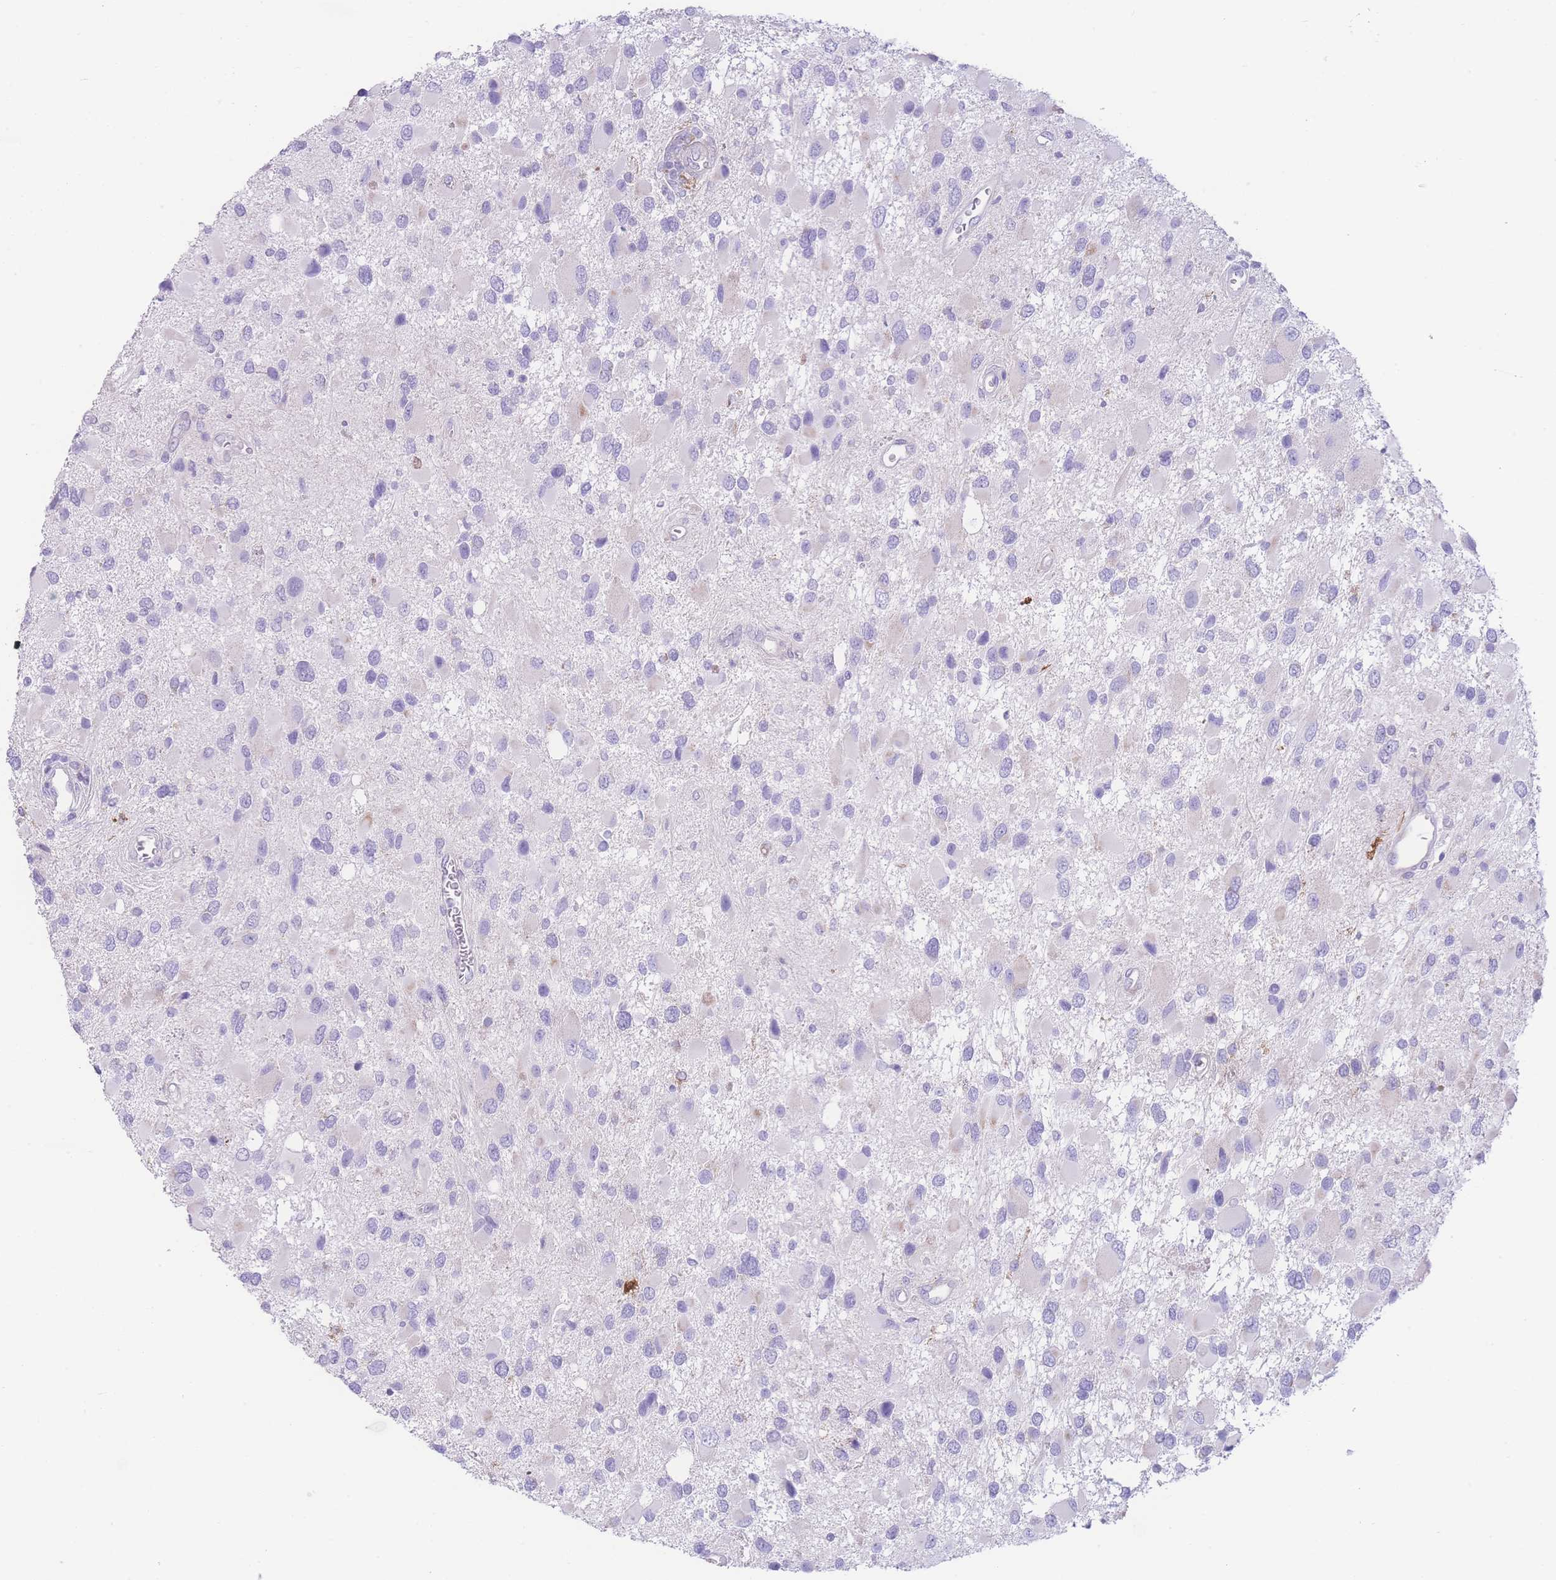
{"staining": {"intensity": "negative", "quantity": "none", "location": "none"}, "tissue": "glioma", "cell_type": "Tumor cells", "image_type": "cancer", "snomed": [{"axis": "morphology", "description": "Glioma, malignant, High grade"}, {"axis": "topography", "description": "Brain"}], "caption": "IHC of glioma reveals no staining in tumor cells. (Stains: DAB (3,3'-diaminobenzidine) immunohistochemistry (IHC) with hematoxylin counter stain, Microscopy: brightfield microscopy at high magnification).", "gene": "NBEAL1", "patient": {"sex": "male", "age": 53}}